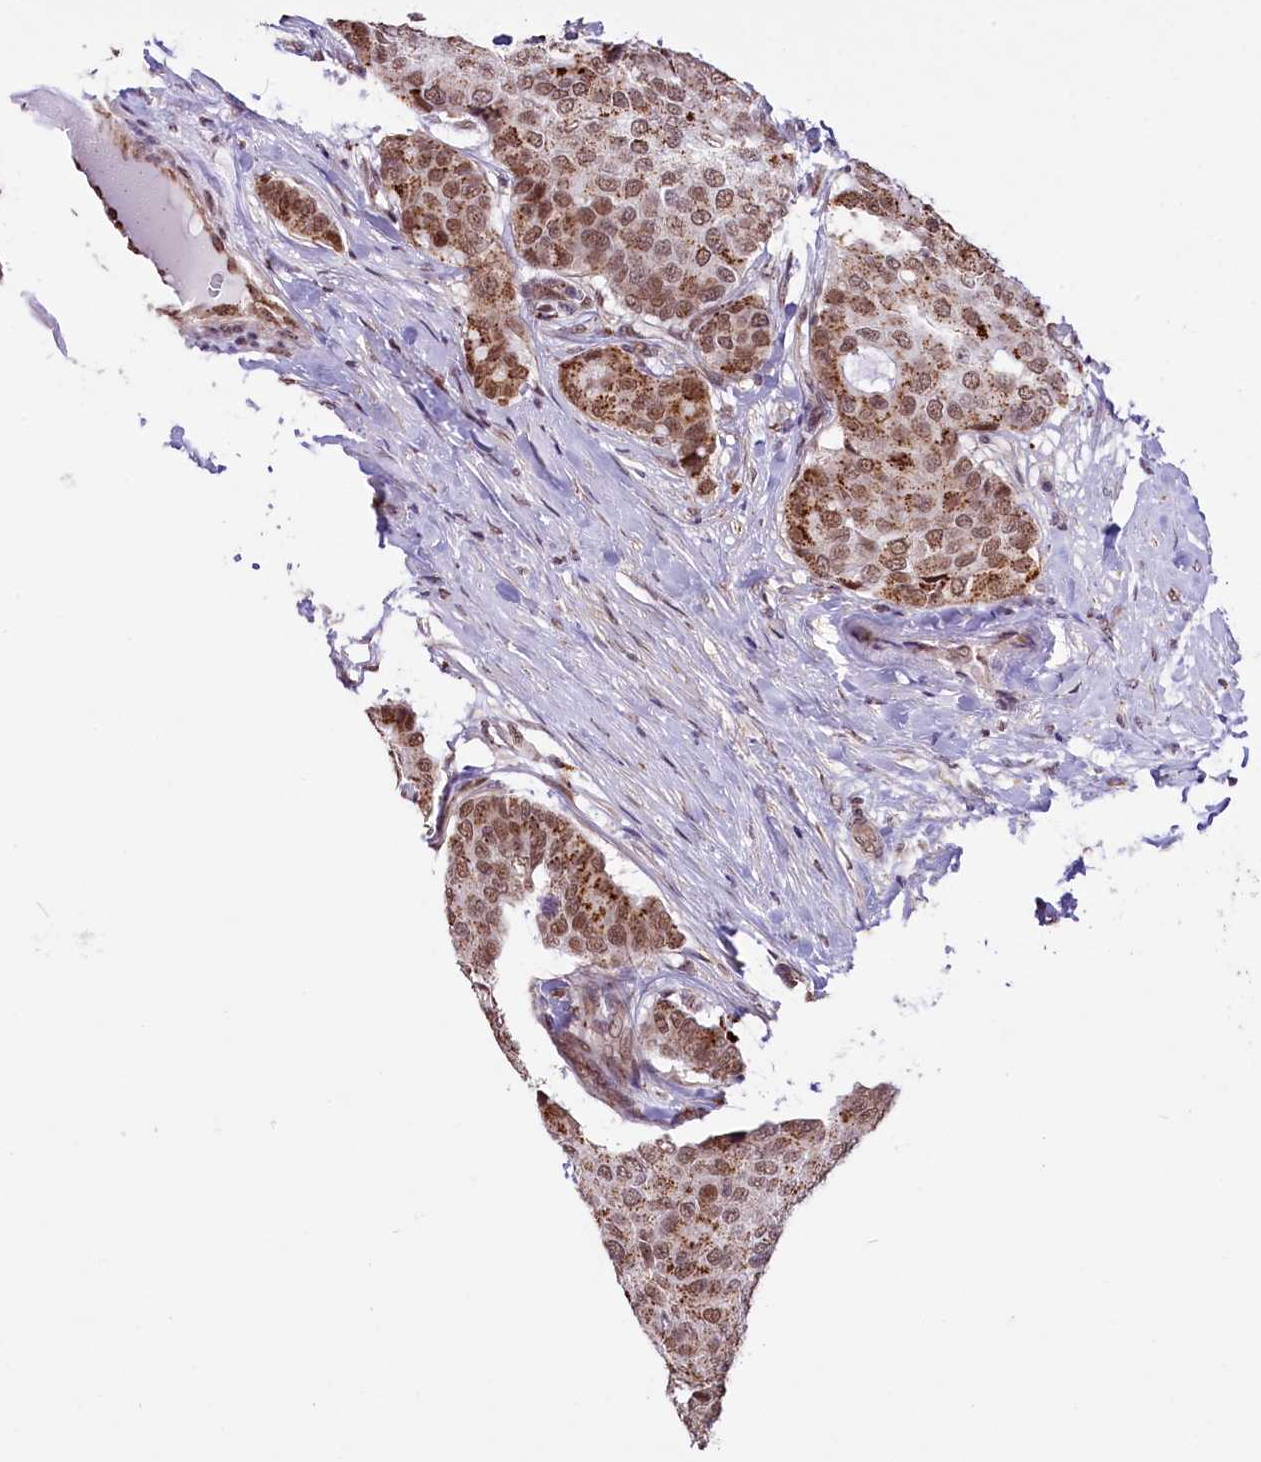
{"staining": {"intensity": "moderate", "quantity": ">75%", "location": "cytoplasmic/membranous,nuclear"}, "tissue": "breast cancer", "cell_type": "Tumor cells", "image_type": "cancer", "snomed": [{"axis": "morphology", "description": "Duct carcinoma"}, {"axis": "topography", "description": "Breast"}], "caption": "This is a photomicrograph of immunohistochemistry staining of intraductal carcinoma (breast), which shows moderate staining in the cytoplasmic/membranous and nuclear of tumor cells.", "gene": "MRPL54", "patient": {"sex": "female", "age": 75}}